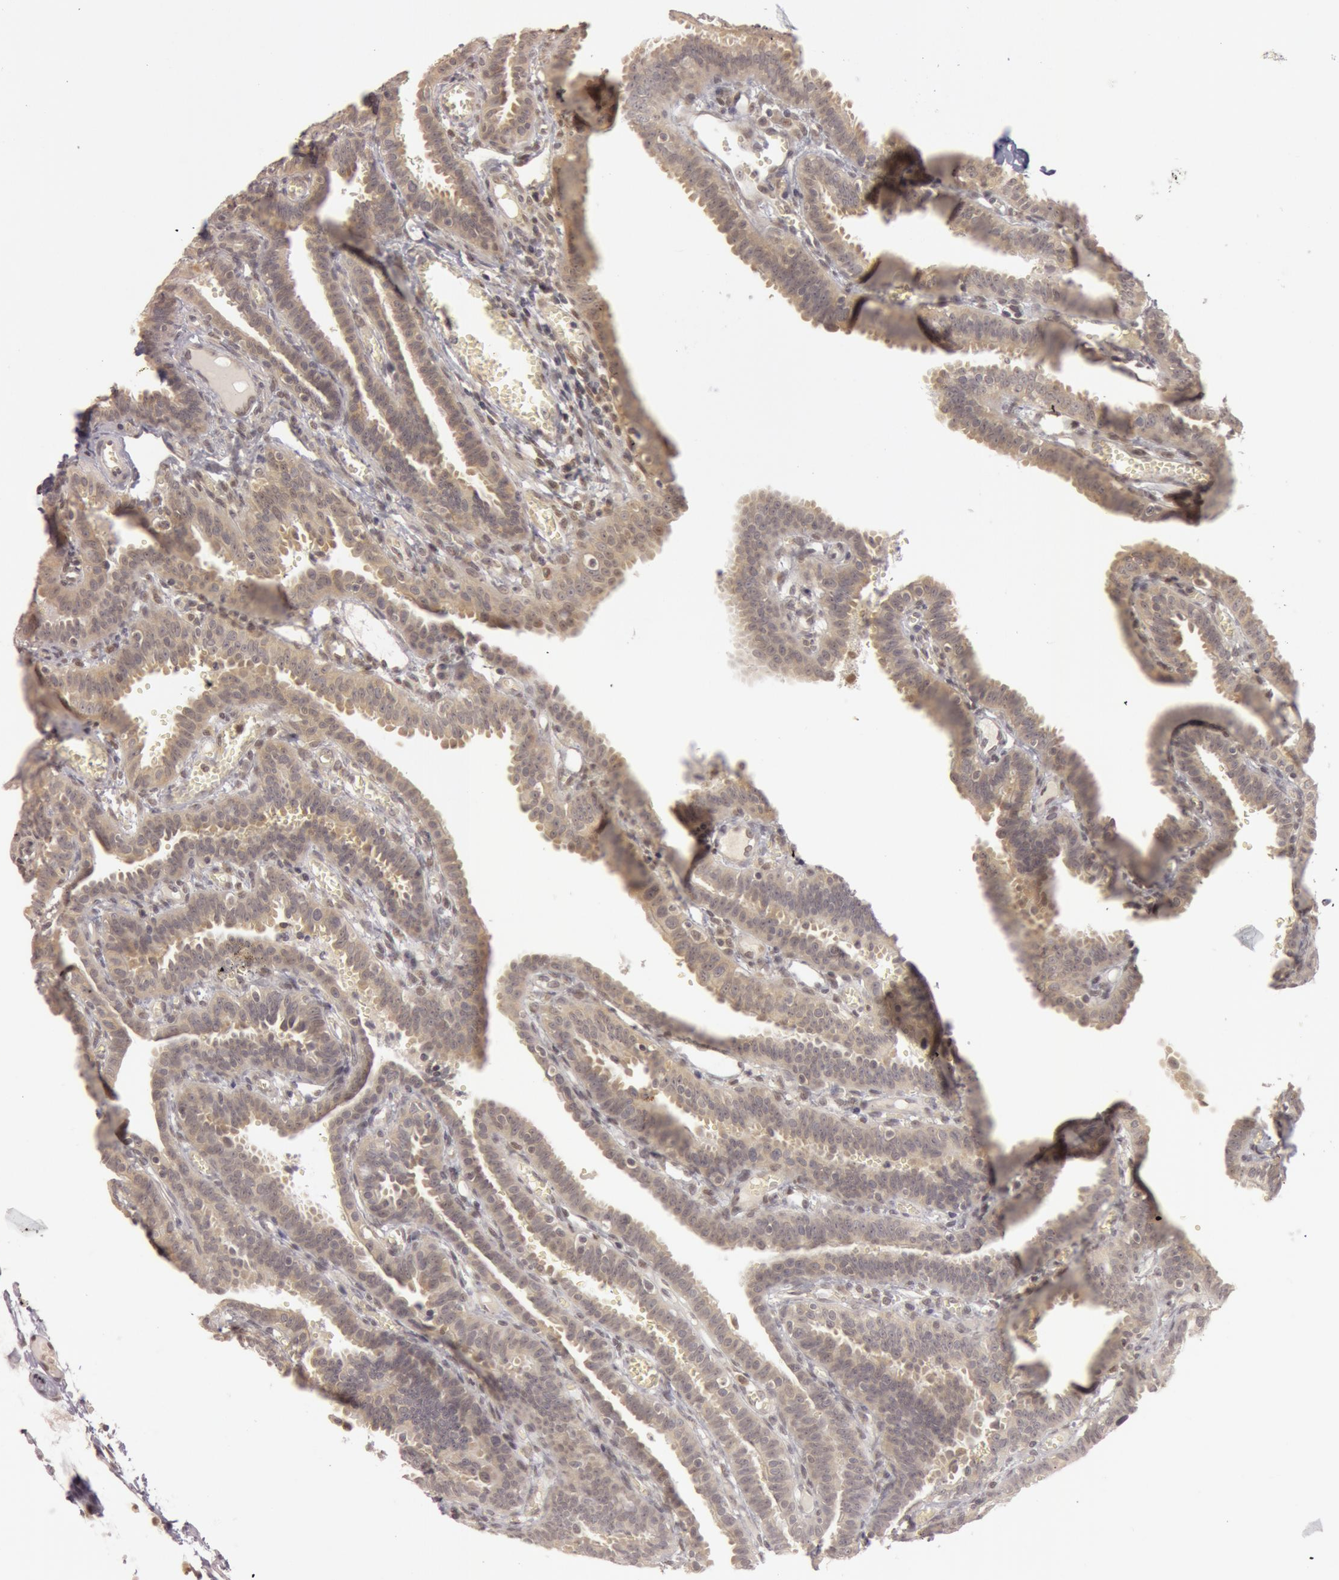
{"staining": {"intensity": "negative", "quantity": "none", "location": "none"}, "tissue": "fallopian tube", "cell_type": "Glandular cells", "image_type": "normal", "snomed": [{"axis": "morphology", "description": "Normal tissue, NOS"}, {"axis": "topography", "description": "Fallopian tube"}], "caption": "Protein analysis of unremarkable fallopian tube displays no significant staining in glandular cells.", "gene": "OASL", "patient": {"sex": "female", "age": 29}}